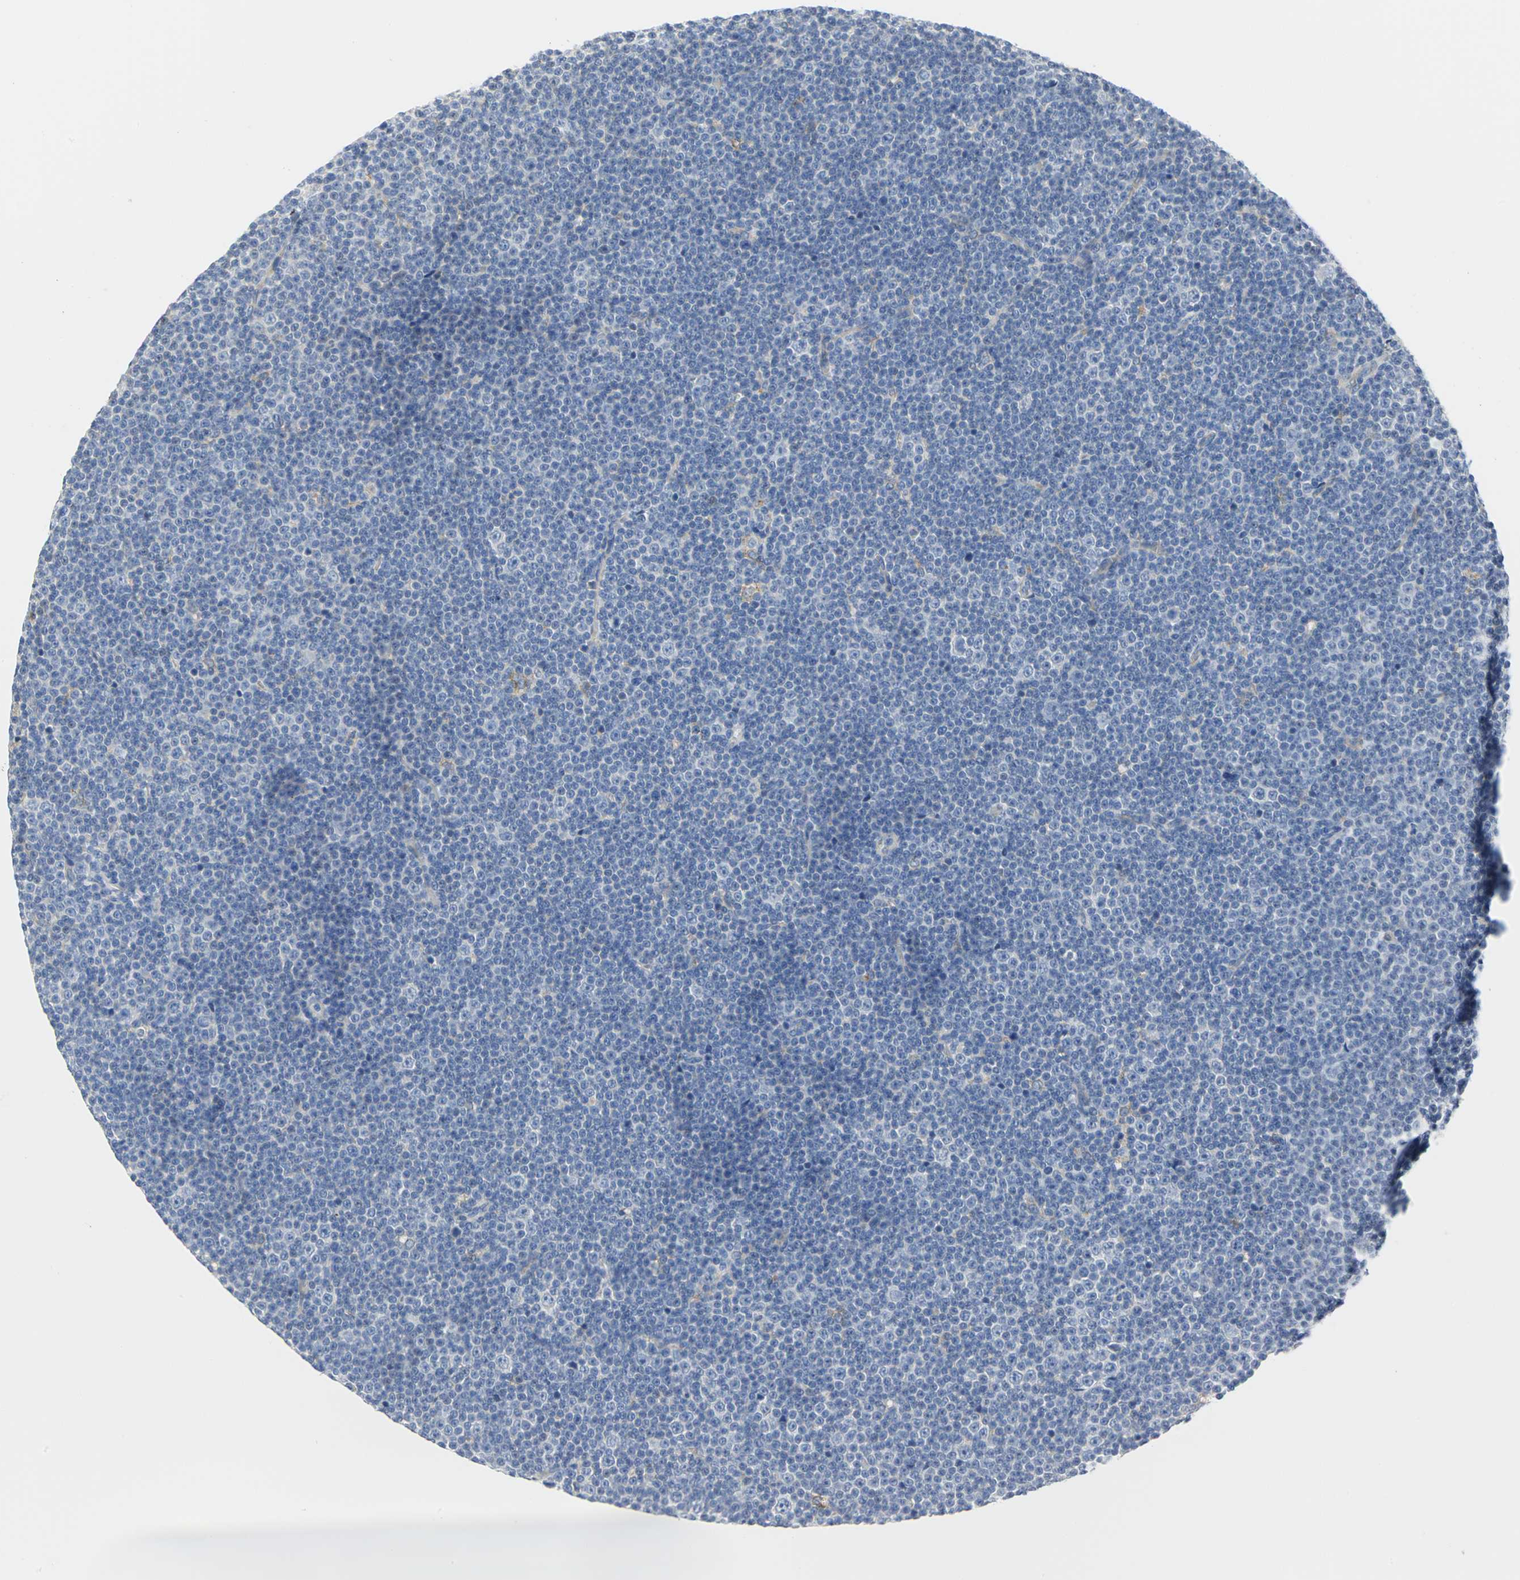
{"staining": {"intensity": "negative", "quantity": "none", "location": "none"}, "tissue": "lymphoma", "cell_type": "Tumor cells", "image_type": "cancer", "snomed": [{"axis": "morphology", "description": "Malignant lymphoma, non-Hodgkin's type, Low grade"}, {"axis": "topography", "description": "Lymph node"}], "caption": "Human lymphoma stained for a protein using immunohistochemistry (IHC) exhibits no positivity in tumor cells.", "gene": "GNRH2", "patient": {"sex": "female", "age": 67}}